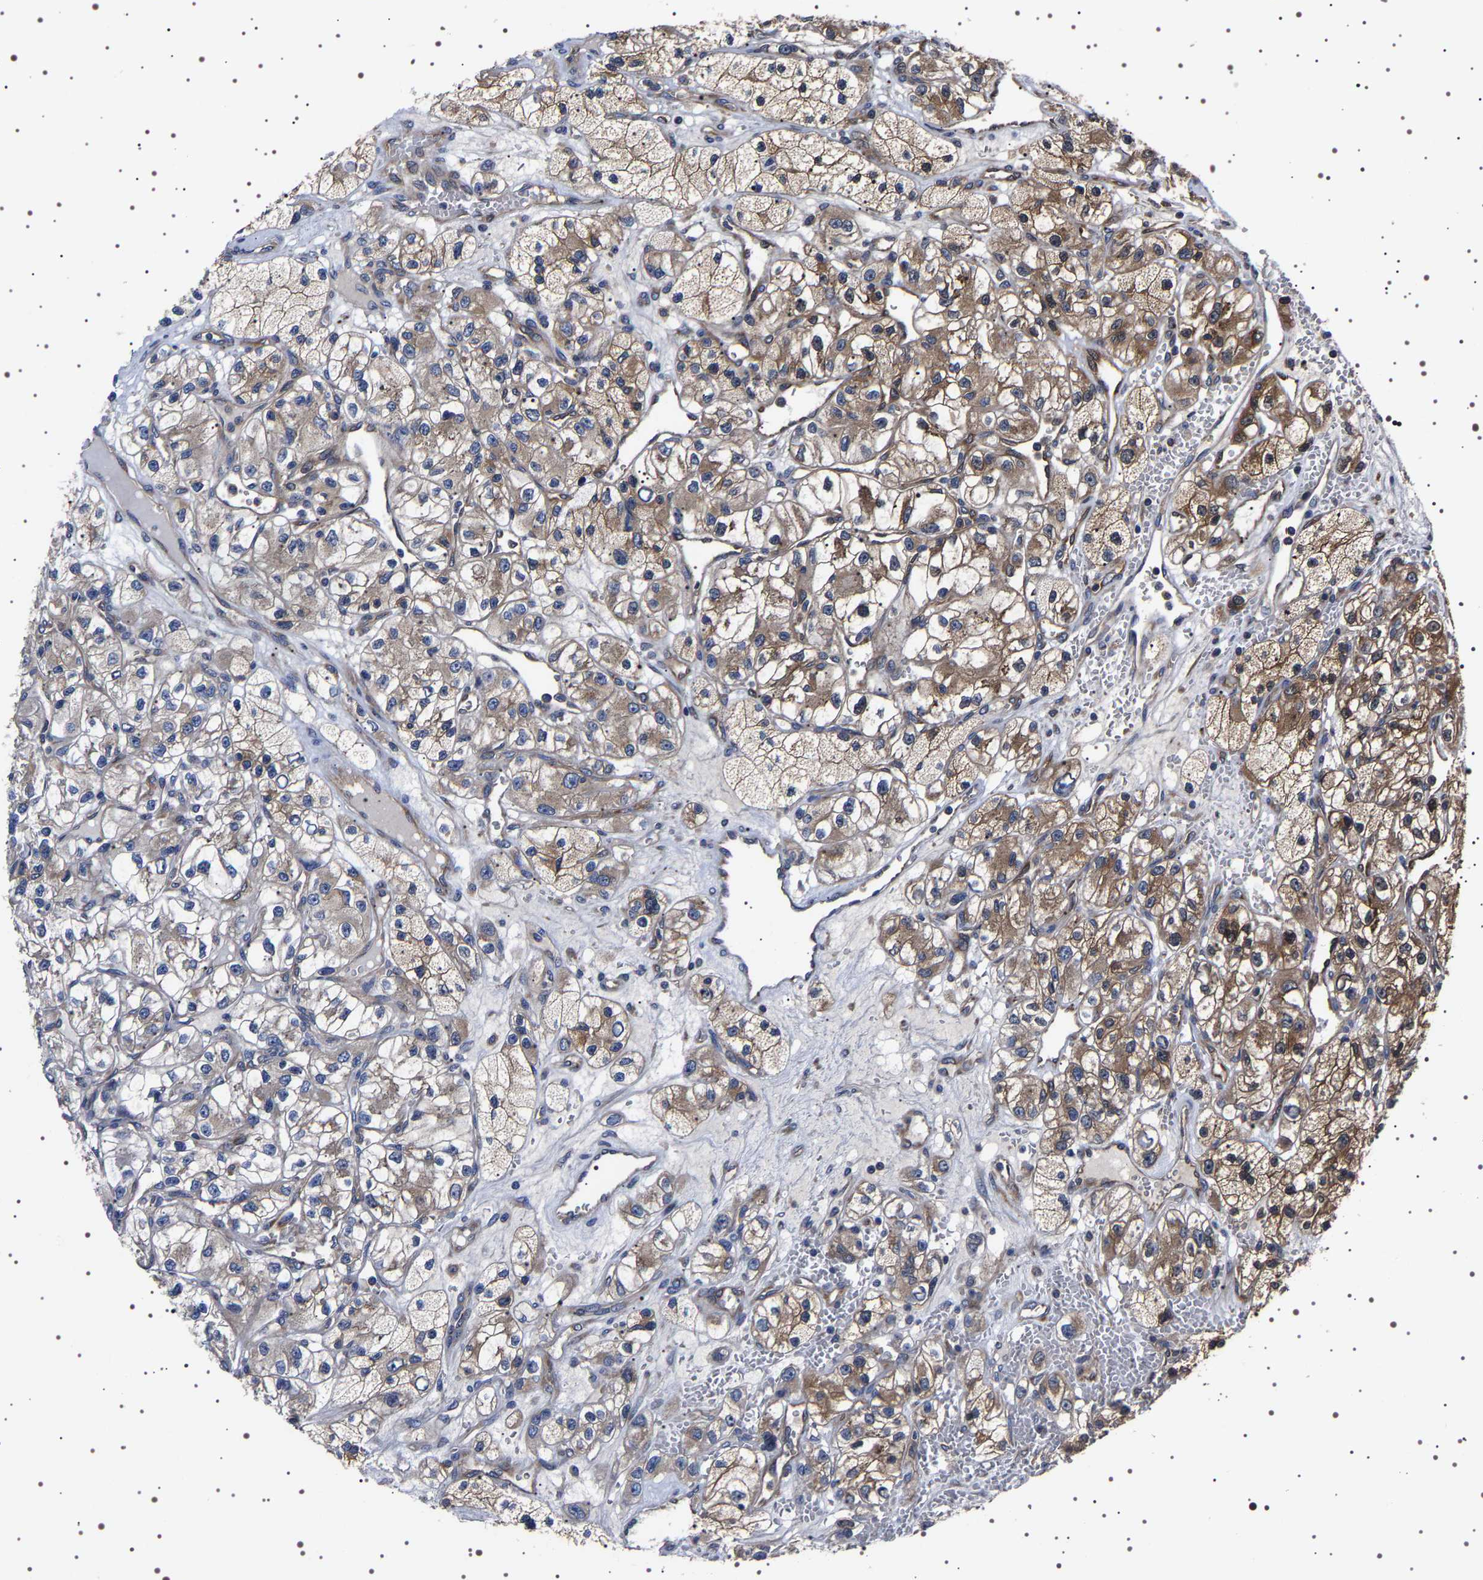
{"staining": {"intensity": "strong", "quantity": "25%-75%", "location": "cytoplasmic/membranous"}, "tissue": "renal cancer", "cell_type": "Tumor cells", "image_type": "cancer", "snomed": [{"axis": "morphology", "description": "Adenocarcinoma, NOS"}, {"axis": "topography", "description": "Kidney"}], "caption": "An immunohistochemistry histopathology image of neoplastic tissue is shown. Protein staining in brown highlights strong cytoplasmic/membranous positivity in renal cancer (adenocarcinoma) within tumor cells. (Stains: DAB (3,3'-diaminobenzidine) in brown, nuclei in blue, Microscopy: brightfield microscopy at high magnification).", "gene": "DARS1", "patient": {"sex": "female", "age": 57}}